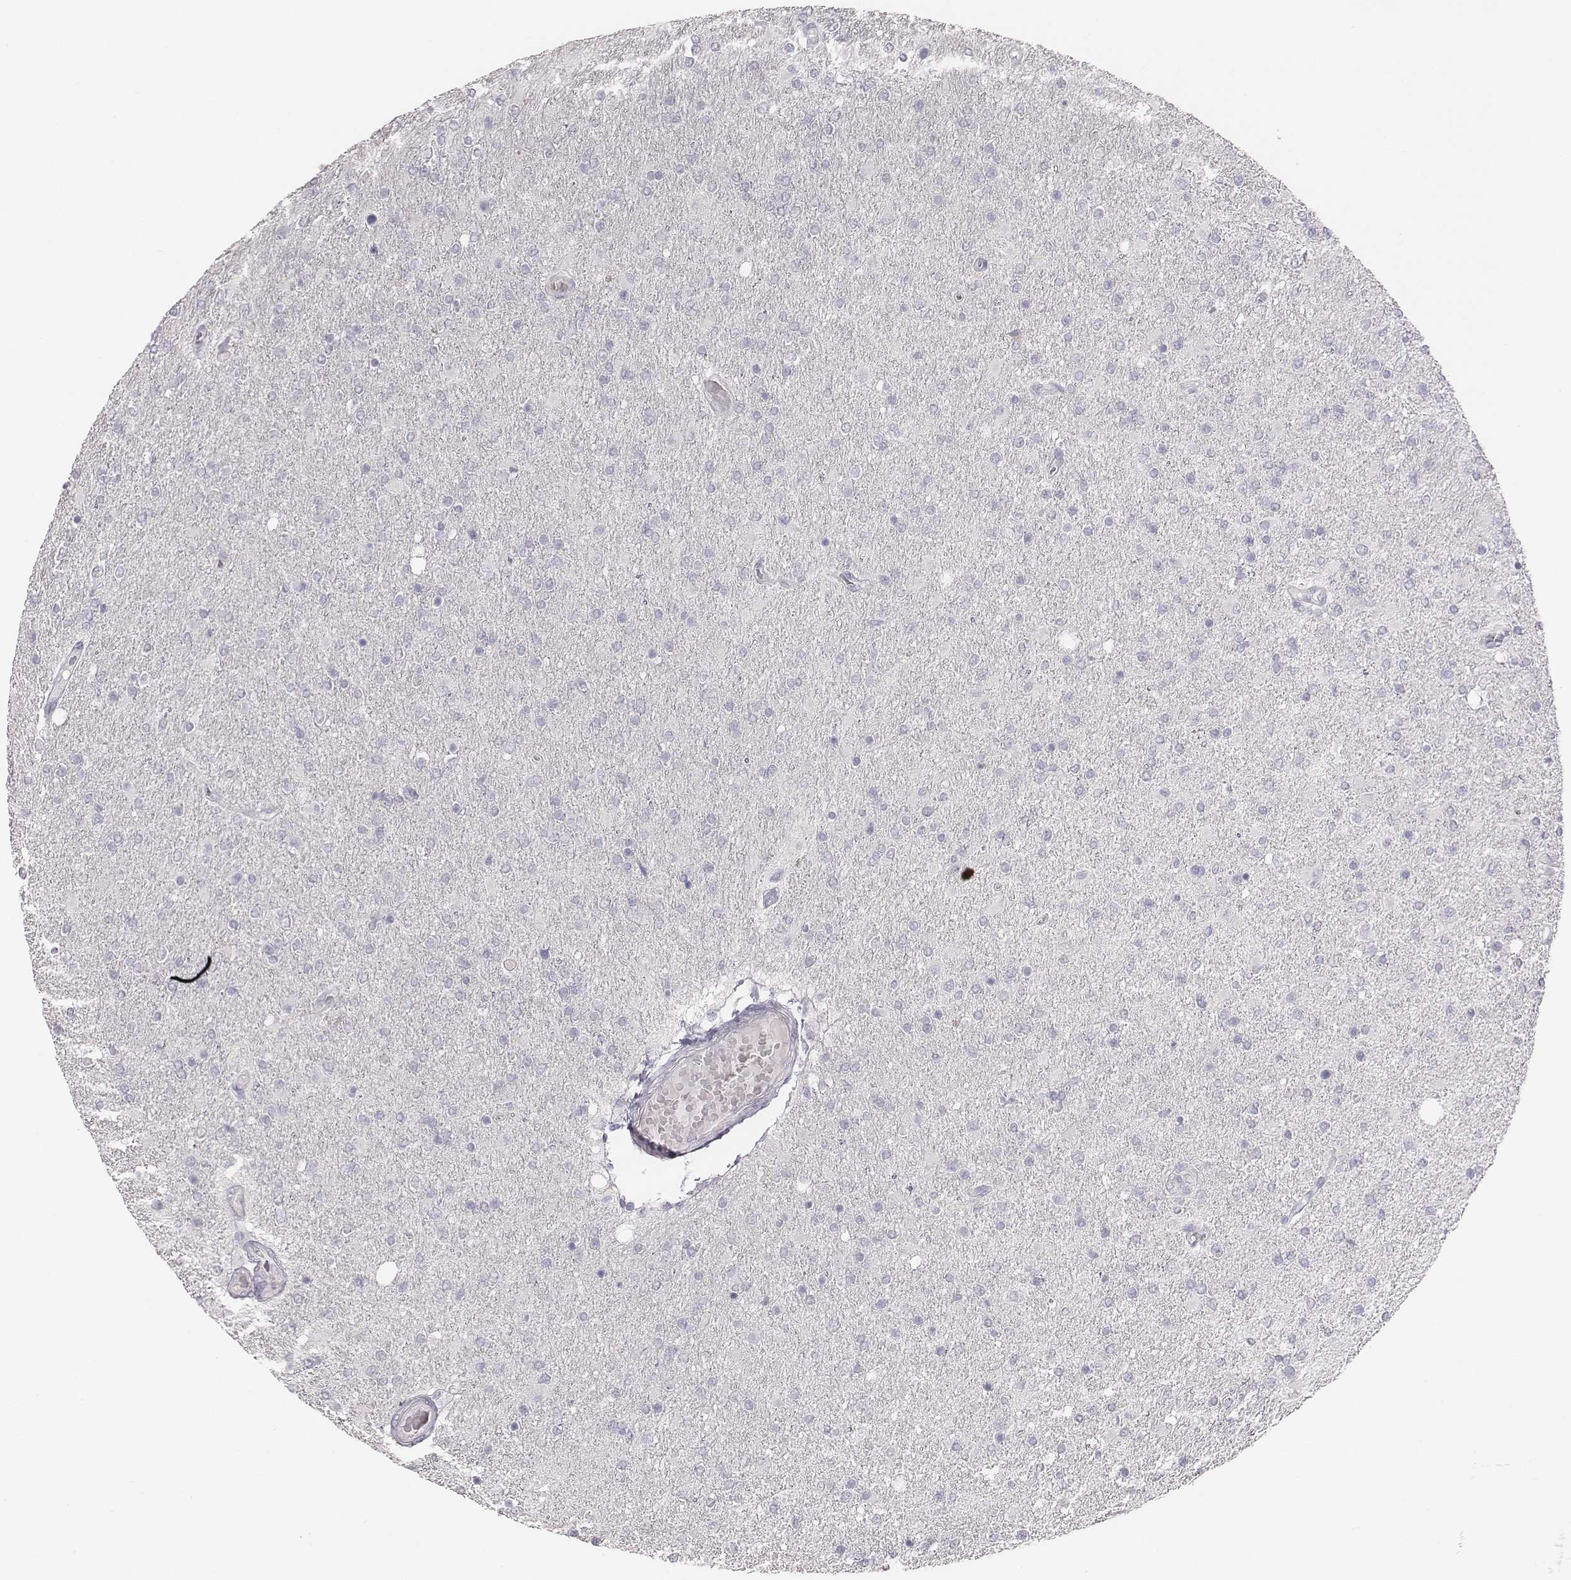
{"staining": {"intensity": "negative", "quantity": "none", "location": "none"}, "tissue": "glioma", "cell_type": "Tumor cells", "image_type": "cancer", "snomed": [{"axis": "morphology", "description": "Glioma, malignant, High grade"}, {"axis": "topography", "description": "Cerebral cortex"}], "caption": "There is no significant expression in tumor cells of glioma.", "gene": "MYH6", "patient": {"sex": "male", "age": 70}}